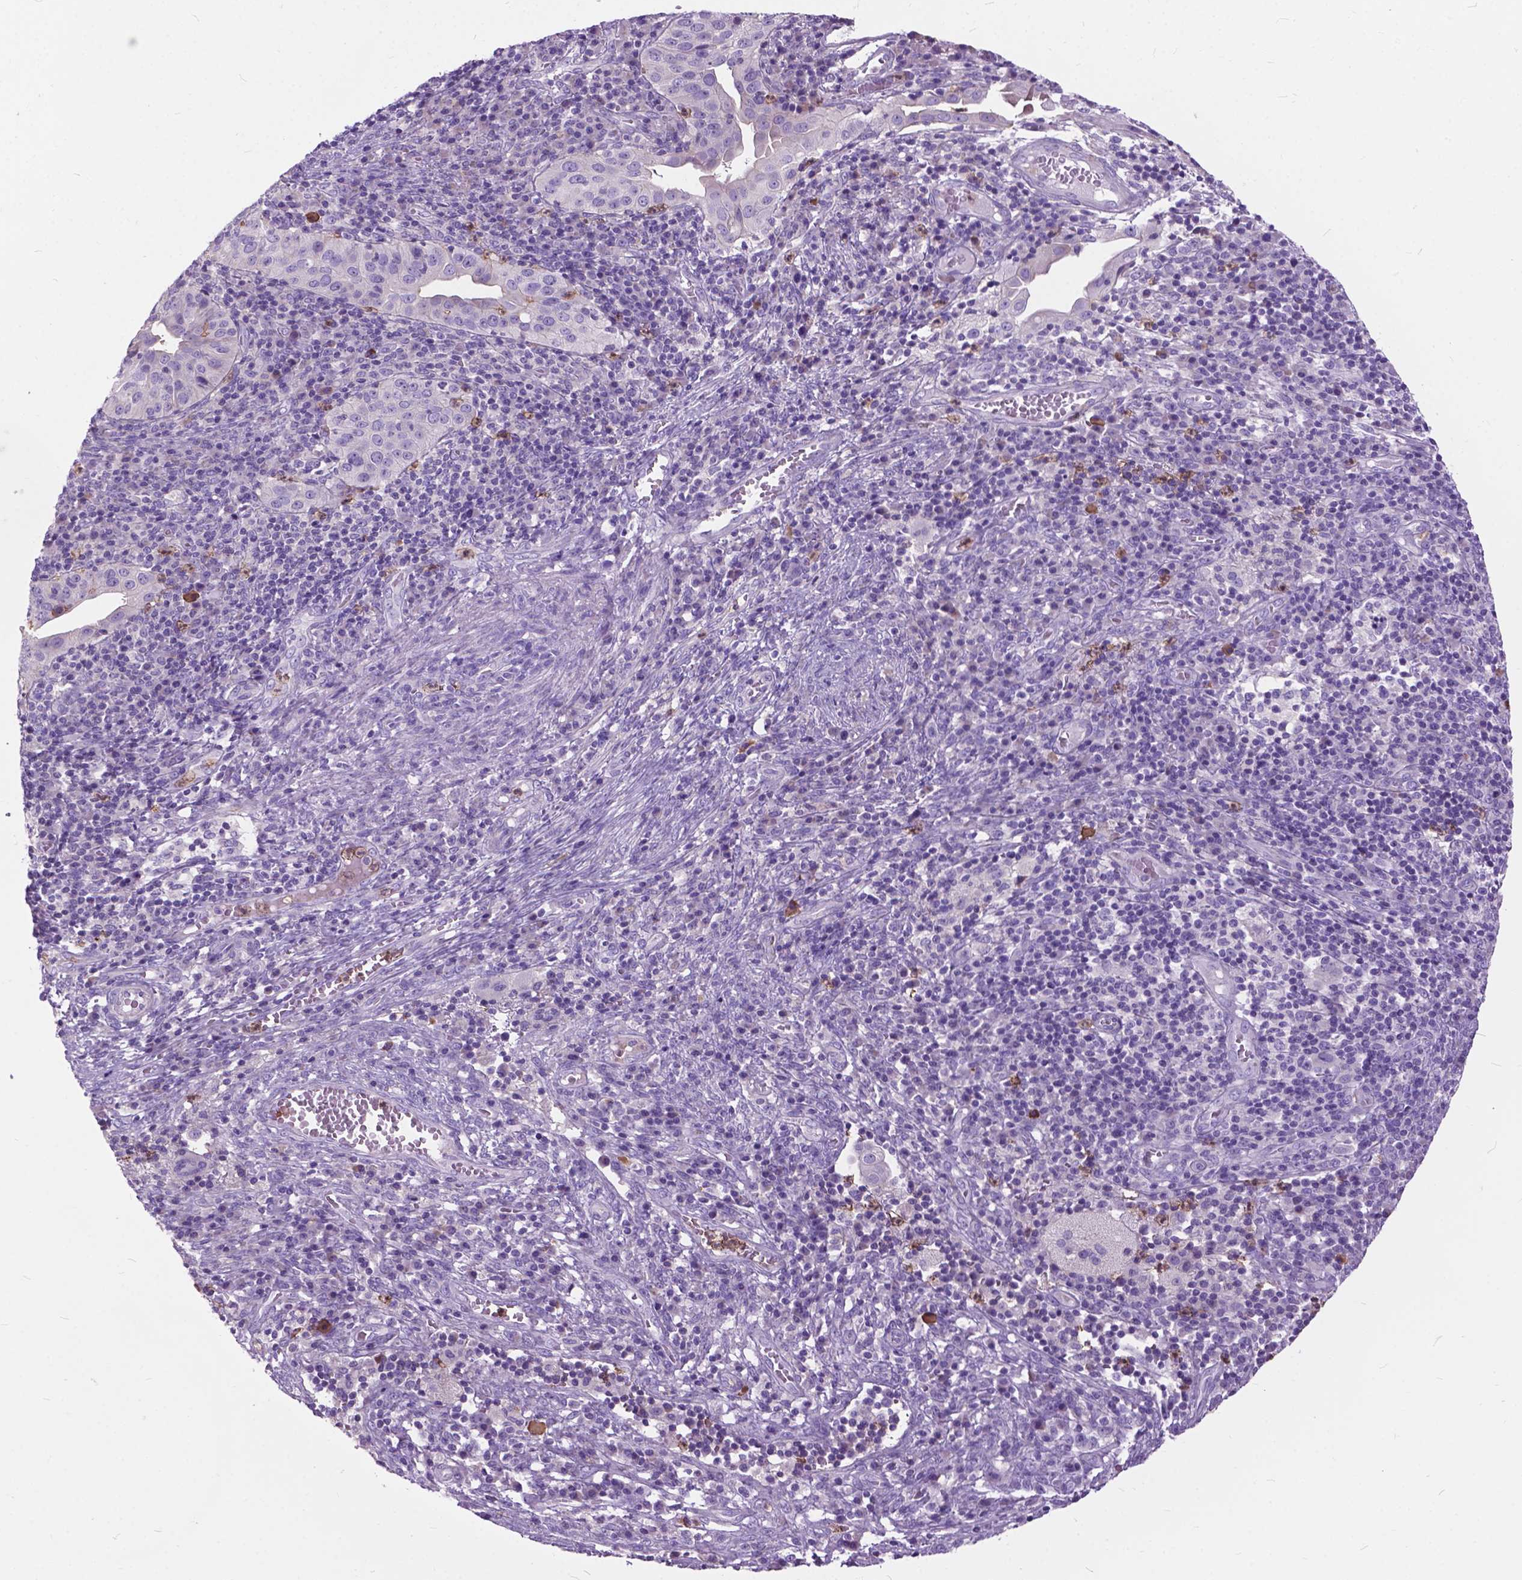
{"staining": {"intensity": "negative", "quantity": "none", "location": "none"}, "tissue": "cervical cancer", "cell_type": "Tumor cells", "image_type": "cancer", "snomed": [{"axis": "morphology", "description": "Squamous cell carcinoma, NOS"}, {"axis": "topography", "description": "Cervix"}], "caption": "Tumor cells are negative for brown protein staining in cervical squamous cell carcinoma.", "gene": "PRR35", "patient": {"sex": "female", "age": 39}}